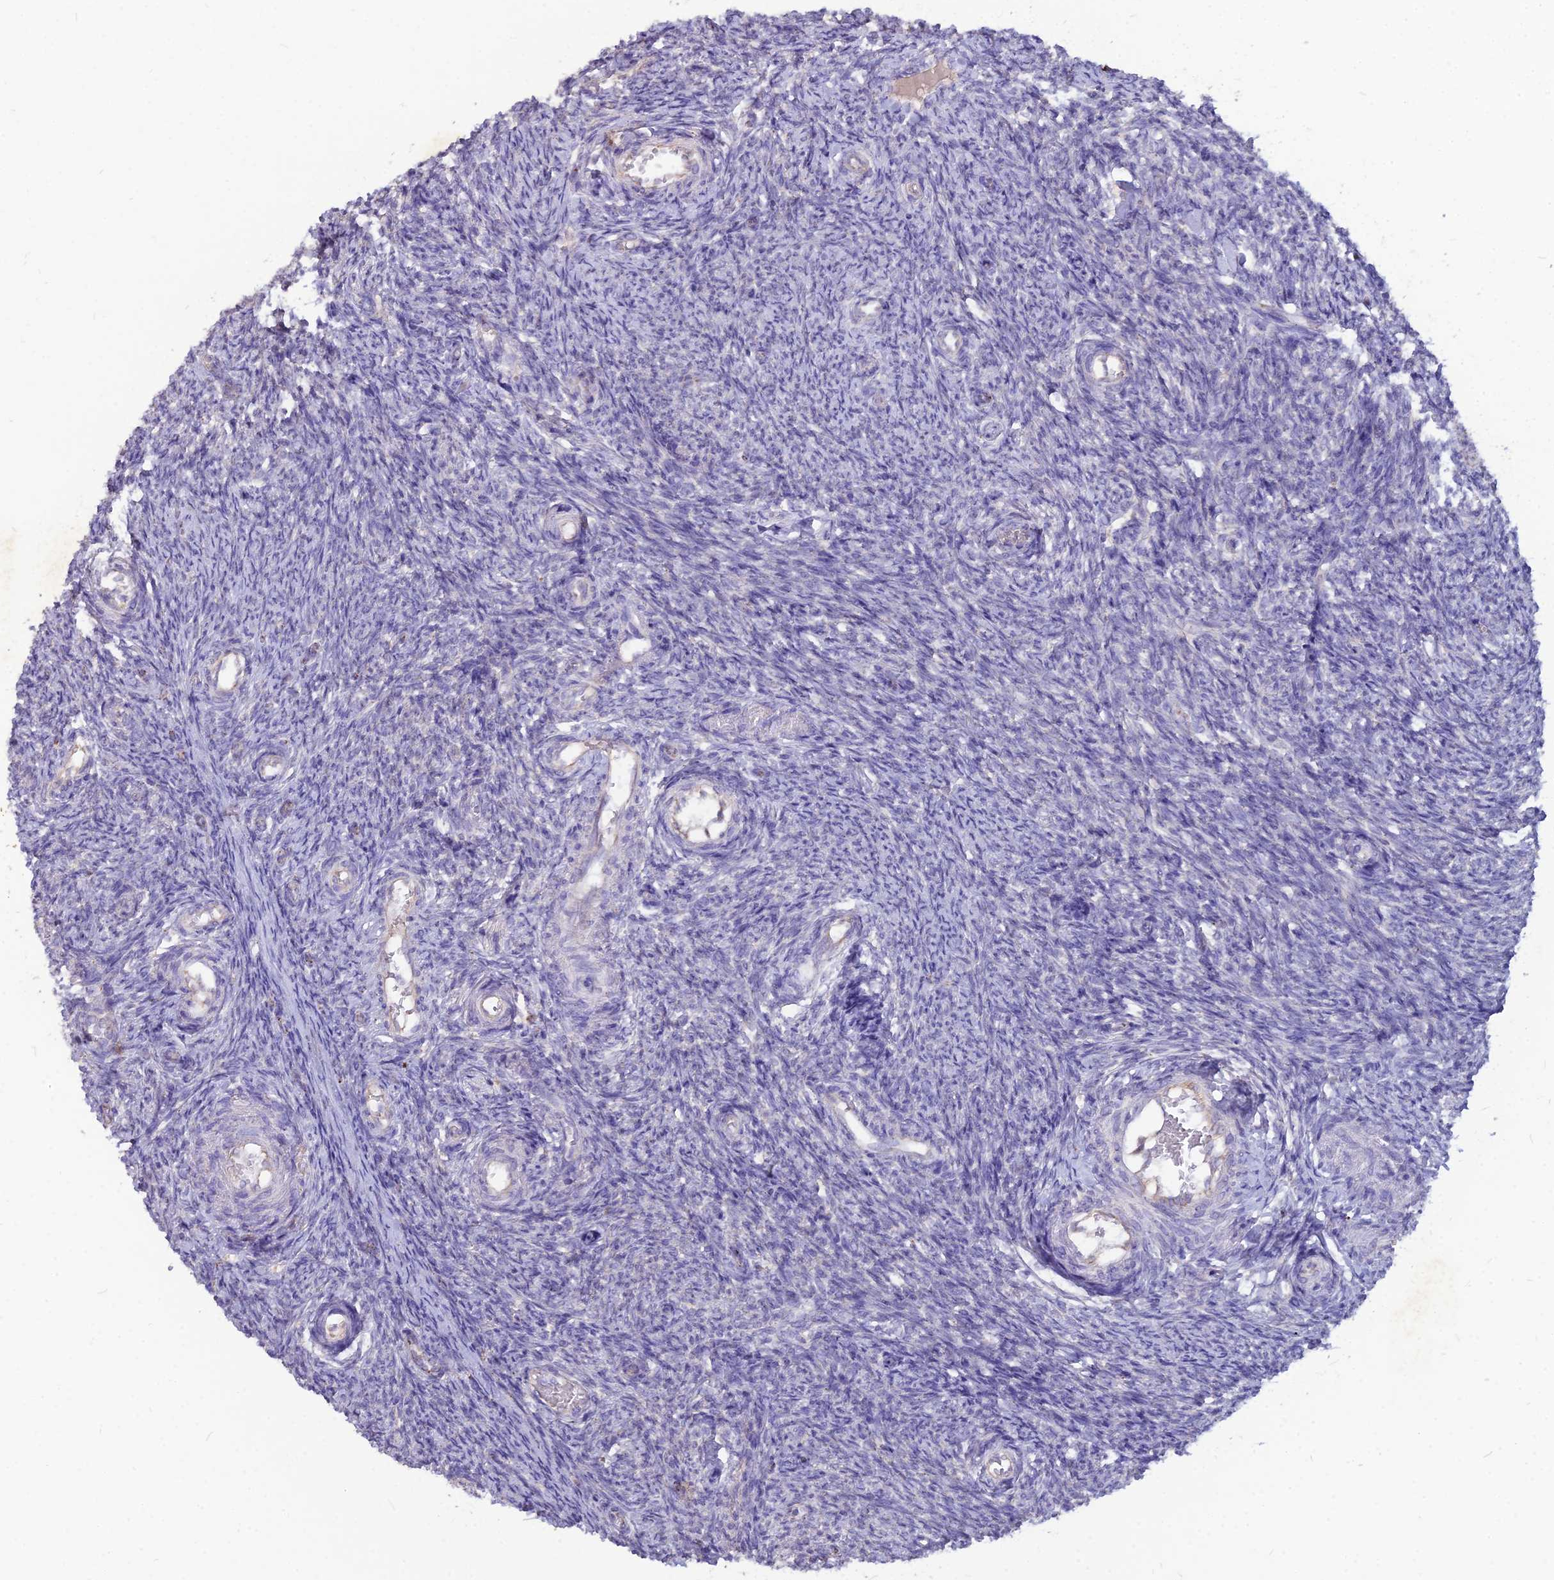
{"staining": {"intensity": "negative", "quantity": "none", "location": "none"}, "tissue": "ovary", "cell_type": "Ovarian stroma cells", "image_type": "normal", "snomed": [{"axis": "morphology", "description": "Normal tissue, NOS"}, {"axis": "topography", "description": "Ovary"}], "caption": "Ovarian stroma cells show no significant protein positivity in unremarkable ovary.", "gene": "PCED1B", "patient": {"sex": "female", "age": 44}}